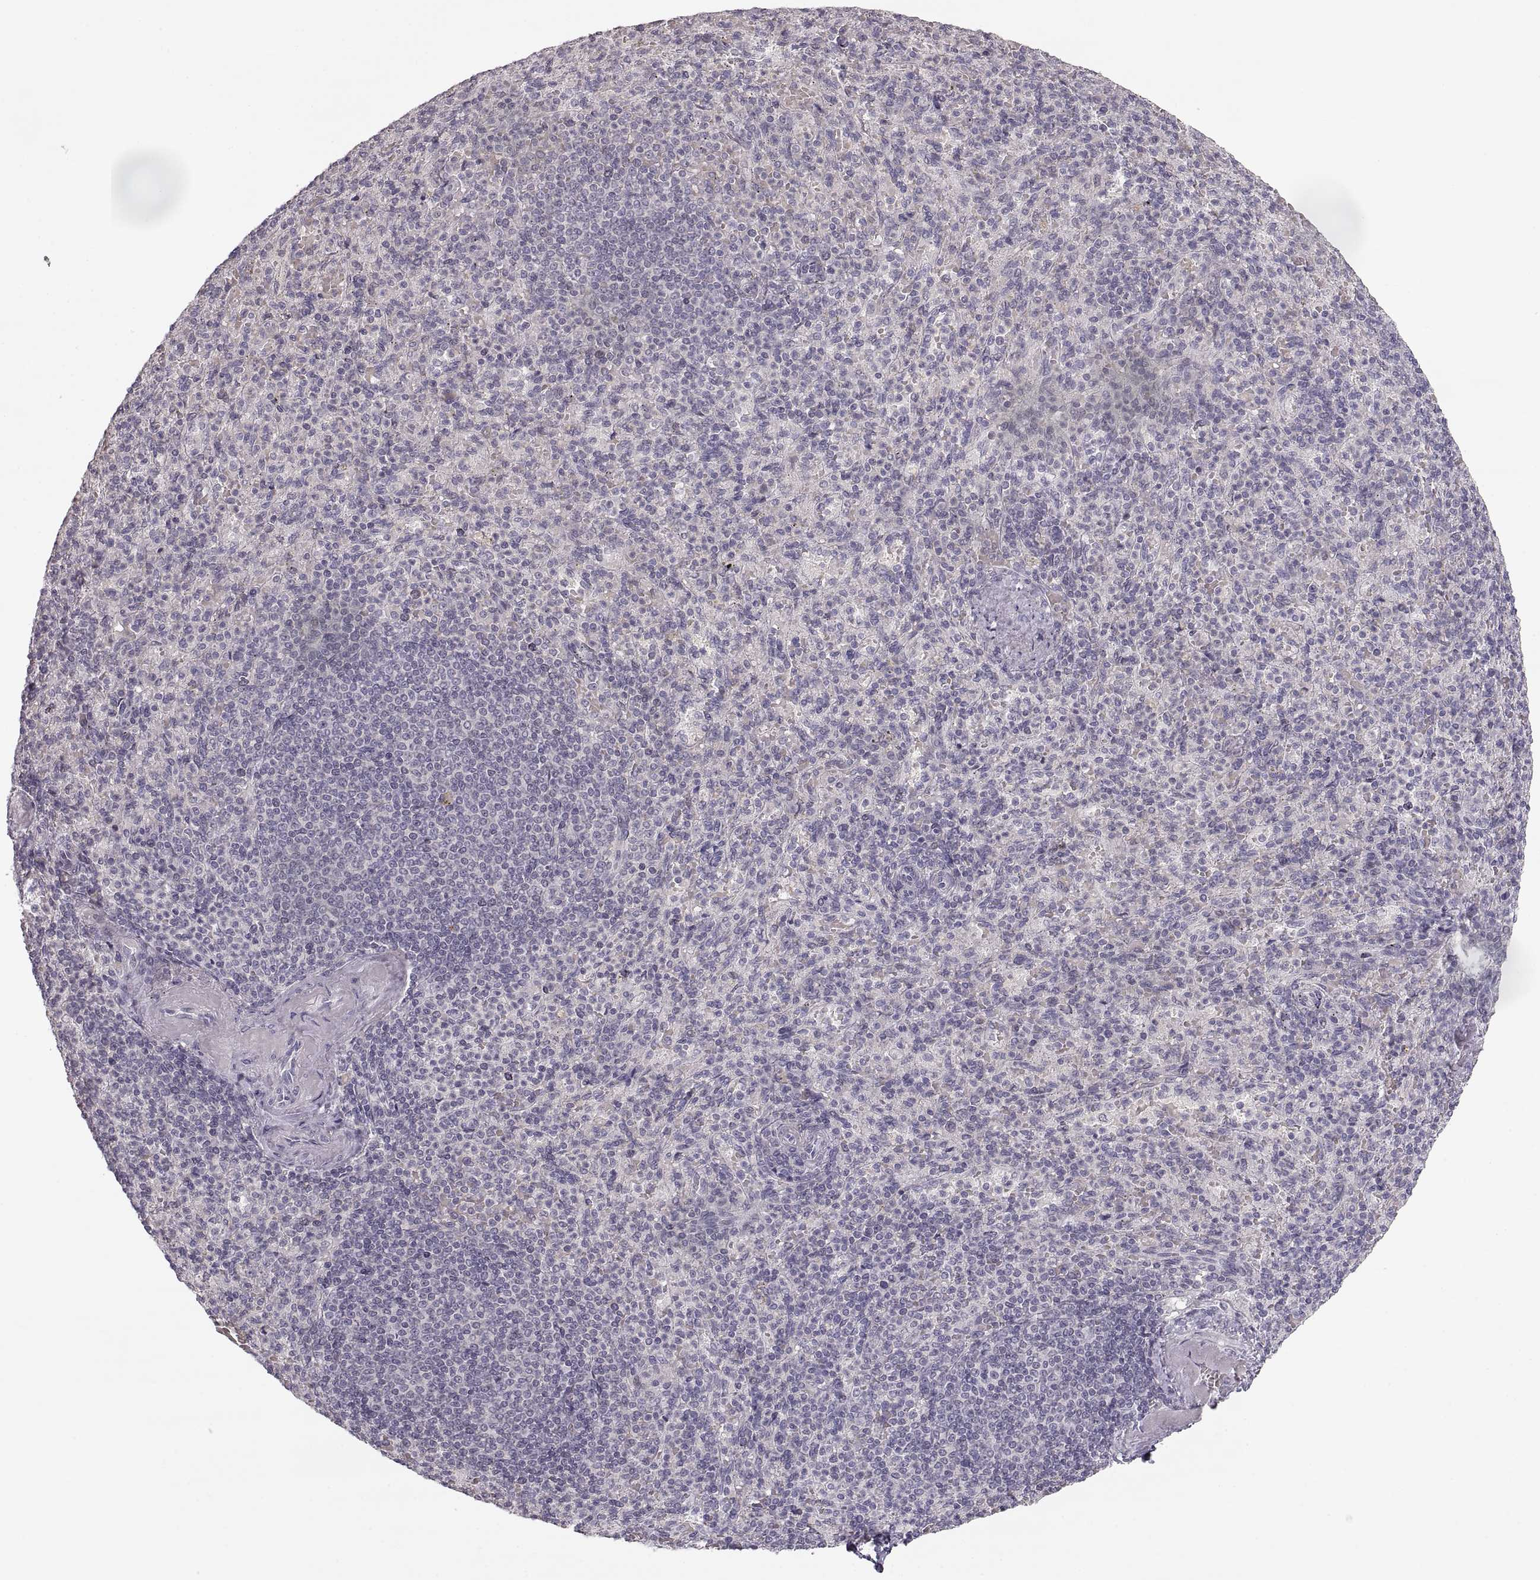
{"staining": {"intensity": "negative", "quantity": "none", "location": "none"}, "tissue": "spleen", "cell_type": "Cells in red pulp", "image_type": "normal", "snomed": [{"axis": "morphology", "description": "Normal tissue, NOS"}, {"axis": "topography", "description": "Spleen"}], "caption": "Immunohistochemistry of unremarkable spleen displays no expression in cells in red pulp. (Brightfield microscopy of DAB (3,3'-diaminobenzidine) IHC at high magnification).", "gene": "PCSK2", "patient": {"sex": "female", "age": 74}}